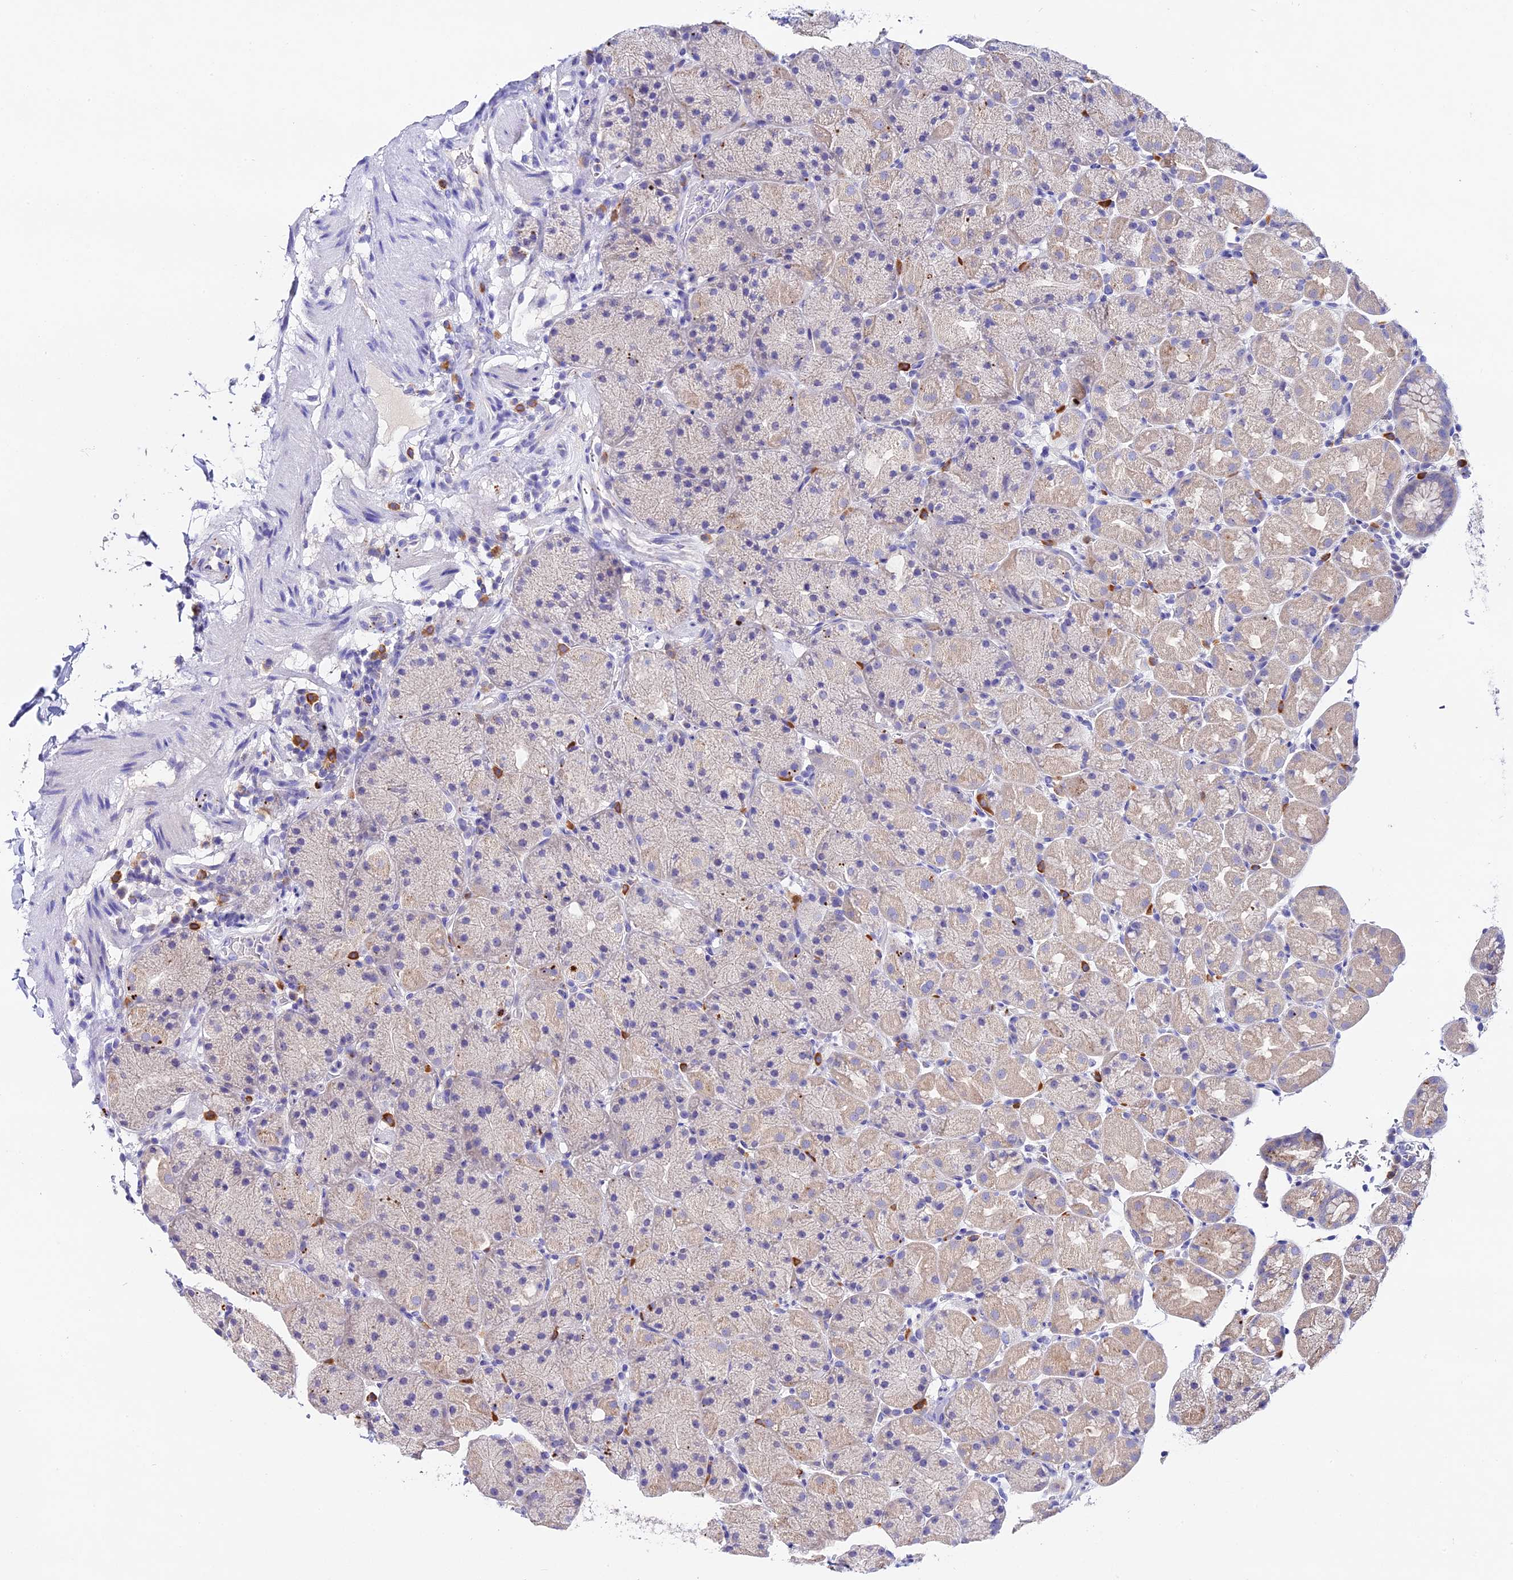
{"staining": {"intensity": "weak", "quantity": "<25%", "location": "cytoplasmic/membranous"}, "tissue": "stomach", "cell_type": "Glandular cells", "image_type": "normal", "snomed": [{"axis": "morphology", "description": "Normal tissue, NOS"}, {"axis": "topography", "description": "Stomach, upper"}, {"axis": "topography", "description": "Stomach, lower"}], "caption": "Immunohistochemical staining of benign stomach reveals no significant positivity in glandular cells. (DAB (3,3'-diaminobenzidine) IHC with hematoxylin counter stain).", "gene": "LYPD6", "patient": {"sex": "male", "age": 67}}